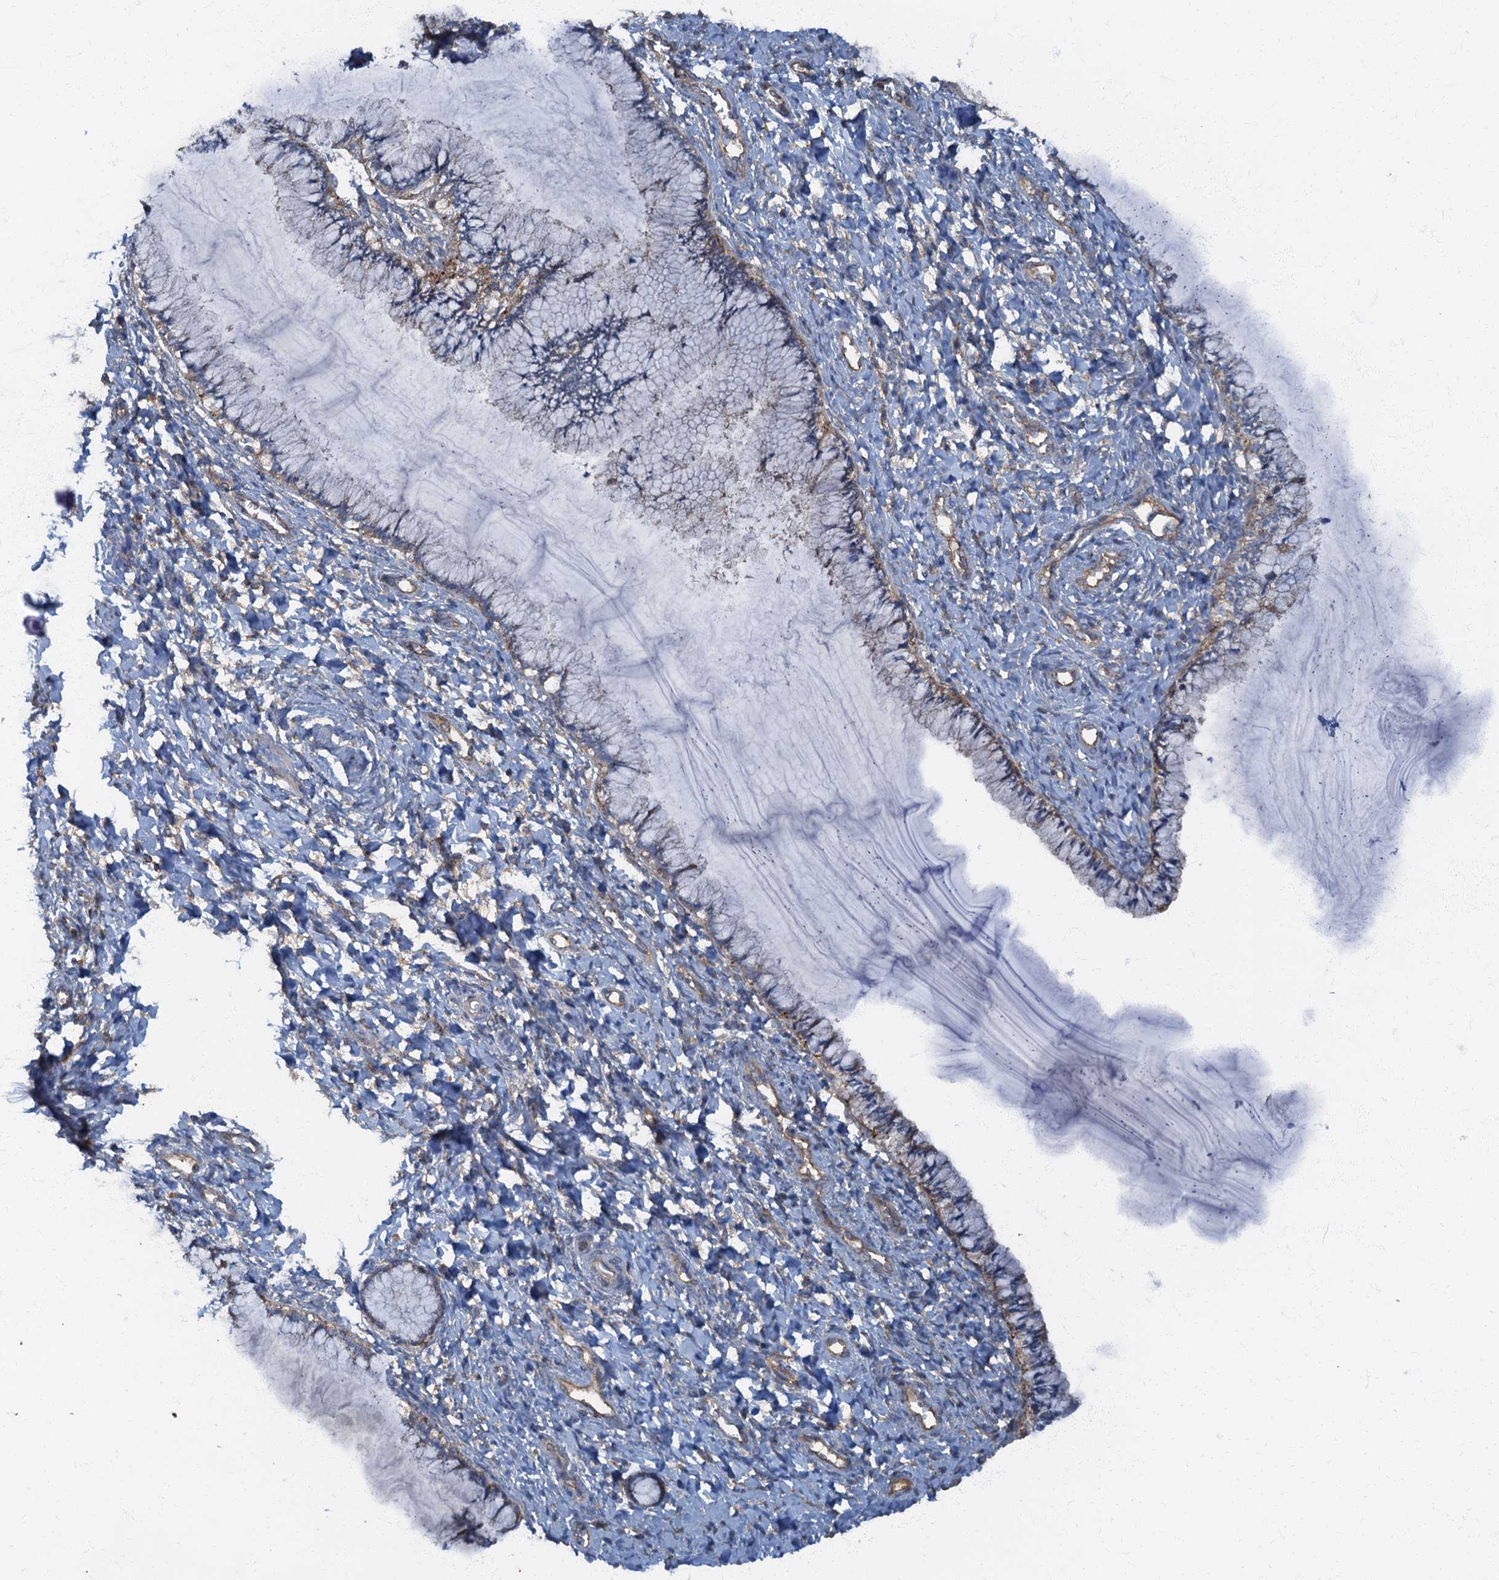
{"staining": {"intensity": "weak", "quantity": "25%-75%", "location": "cytoplasmic/membranous"}, "tissue": "cervix", "cell_type": "Glandular cells", "image_type": "normal", "snomed": [{"axis": "morphology", "description": "Normal tissue, NOS"}, {"axis": "morphology", "description": "Adenocarcinoma, NOS"}, {"axis": "topography", "description": "Cervix"}], "caption": "The image shows a brown stain indicating the presence of a protein in the cytoplasmic/membranous of glandular cells in cervix. The staining was performed using DAB, with brown indicating positive protein expression. Nuclei are stained blue with hematoxylin.", "gene": "ARL11", "patient": {"sex": "female", "age": 29}}